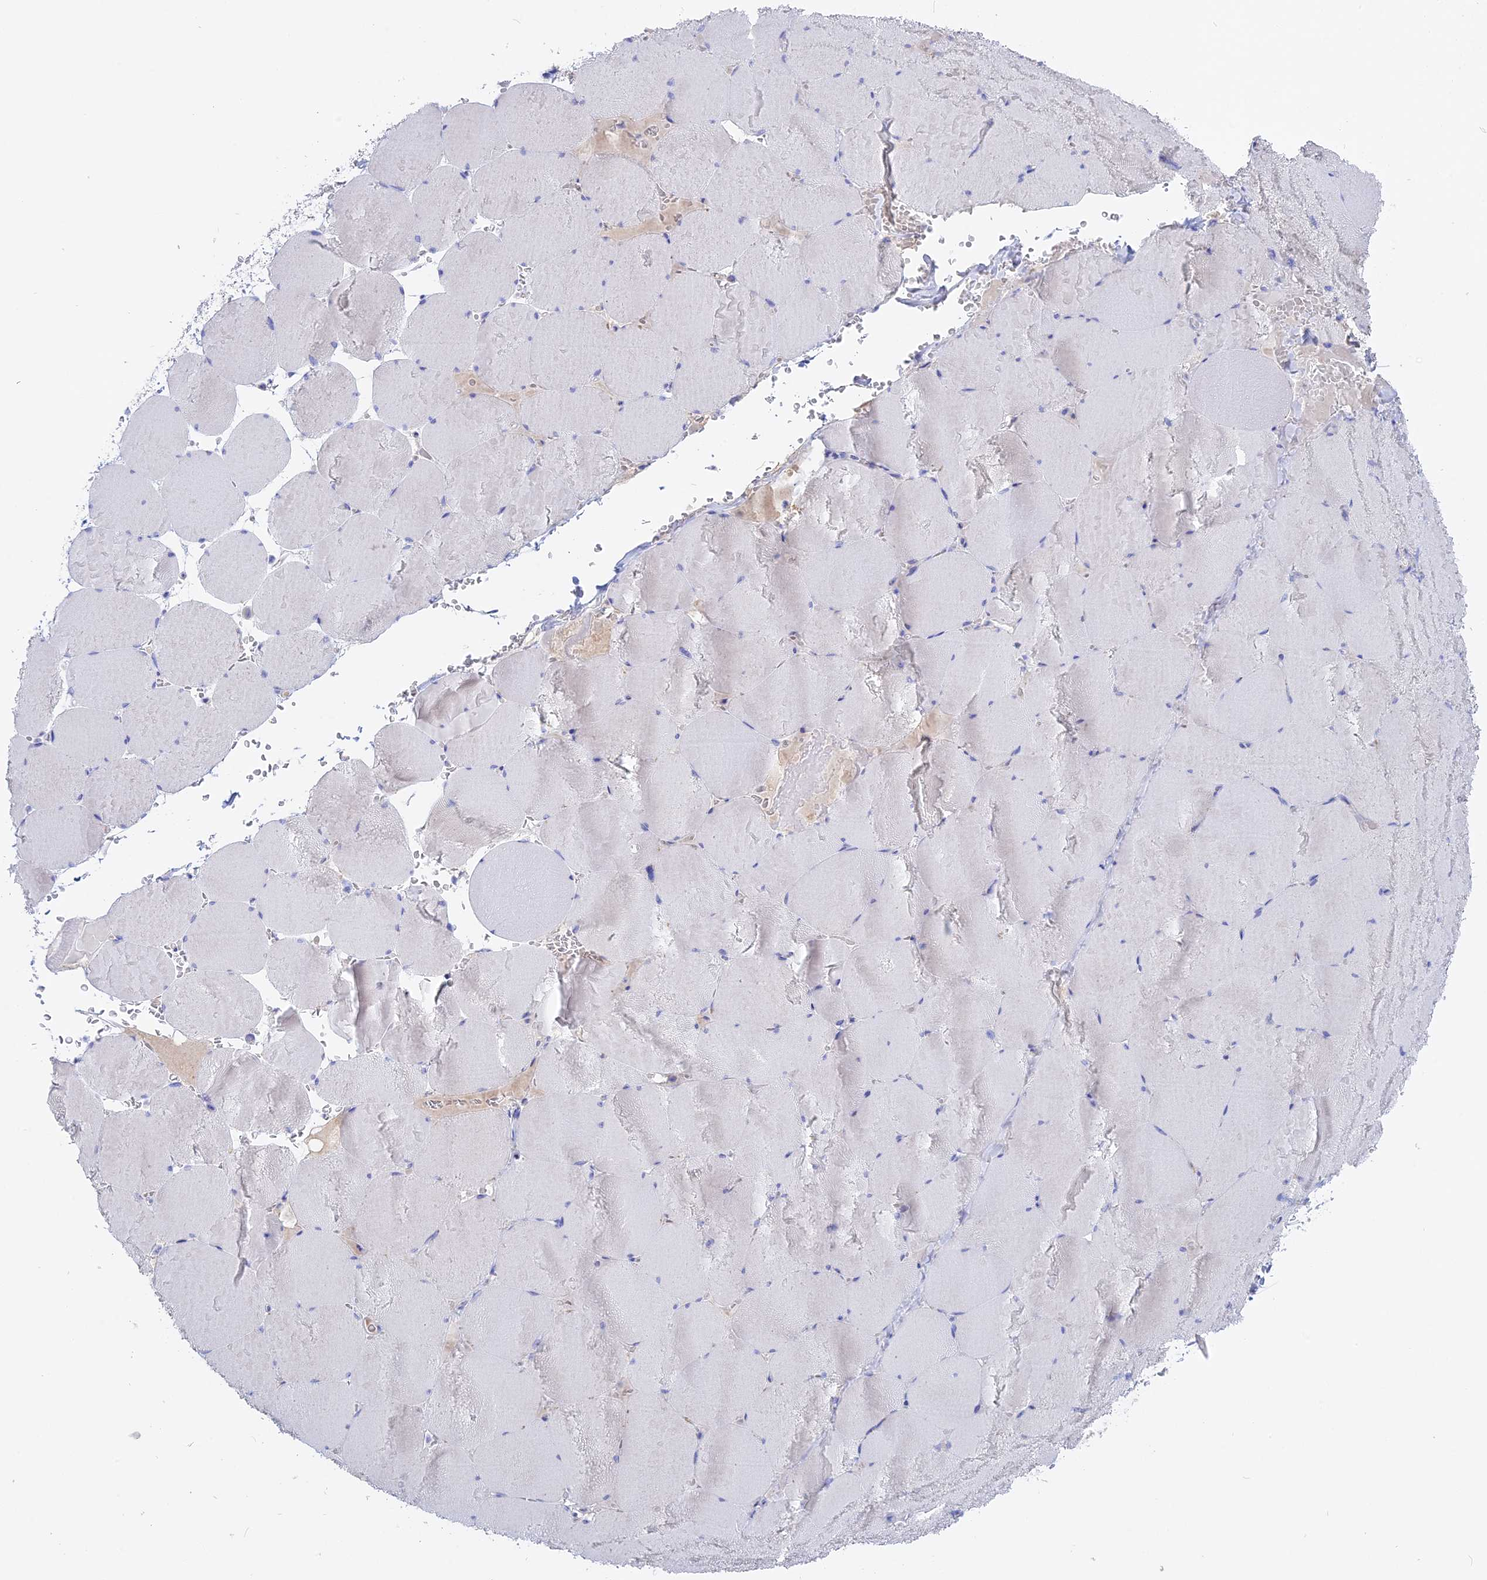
{"staining": {"intensity": "negative", "quantity": "none", "location": "none"}, "tissue": "skeletal muscle", "cell_type": "Myocytes", "image_type": "normal", "snomed": [{"axis": "morphology", "description": "Normal tissue, NOS"}, {"axis": "topography", "description": "Skeletal muscle"}, {"axis": "topography", "description": "Head-Neck"}], "caption": "This histopathology image is of normal skeletal muscle stained with immunohistochemistry to label a protein in brown with the nuclei are counter-stained blue. There is no staining in myocytes. (Brightfield microscopy of DAB (3,3'-diaminobenzidine) immunohistochemistry (IHC) at high magnification).", "gene": "ADGRA1", "patient": {"sex": "male", "age": 66}}